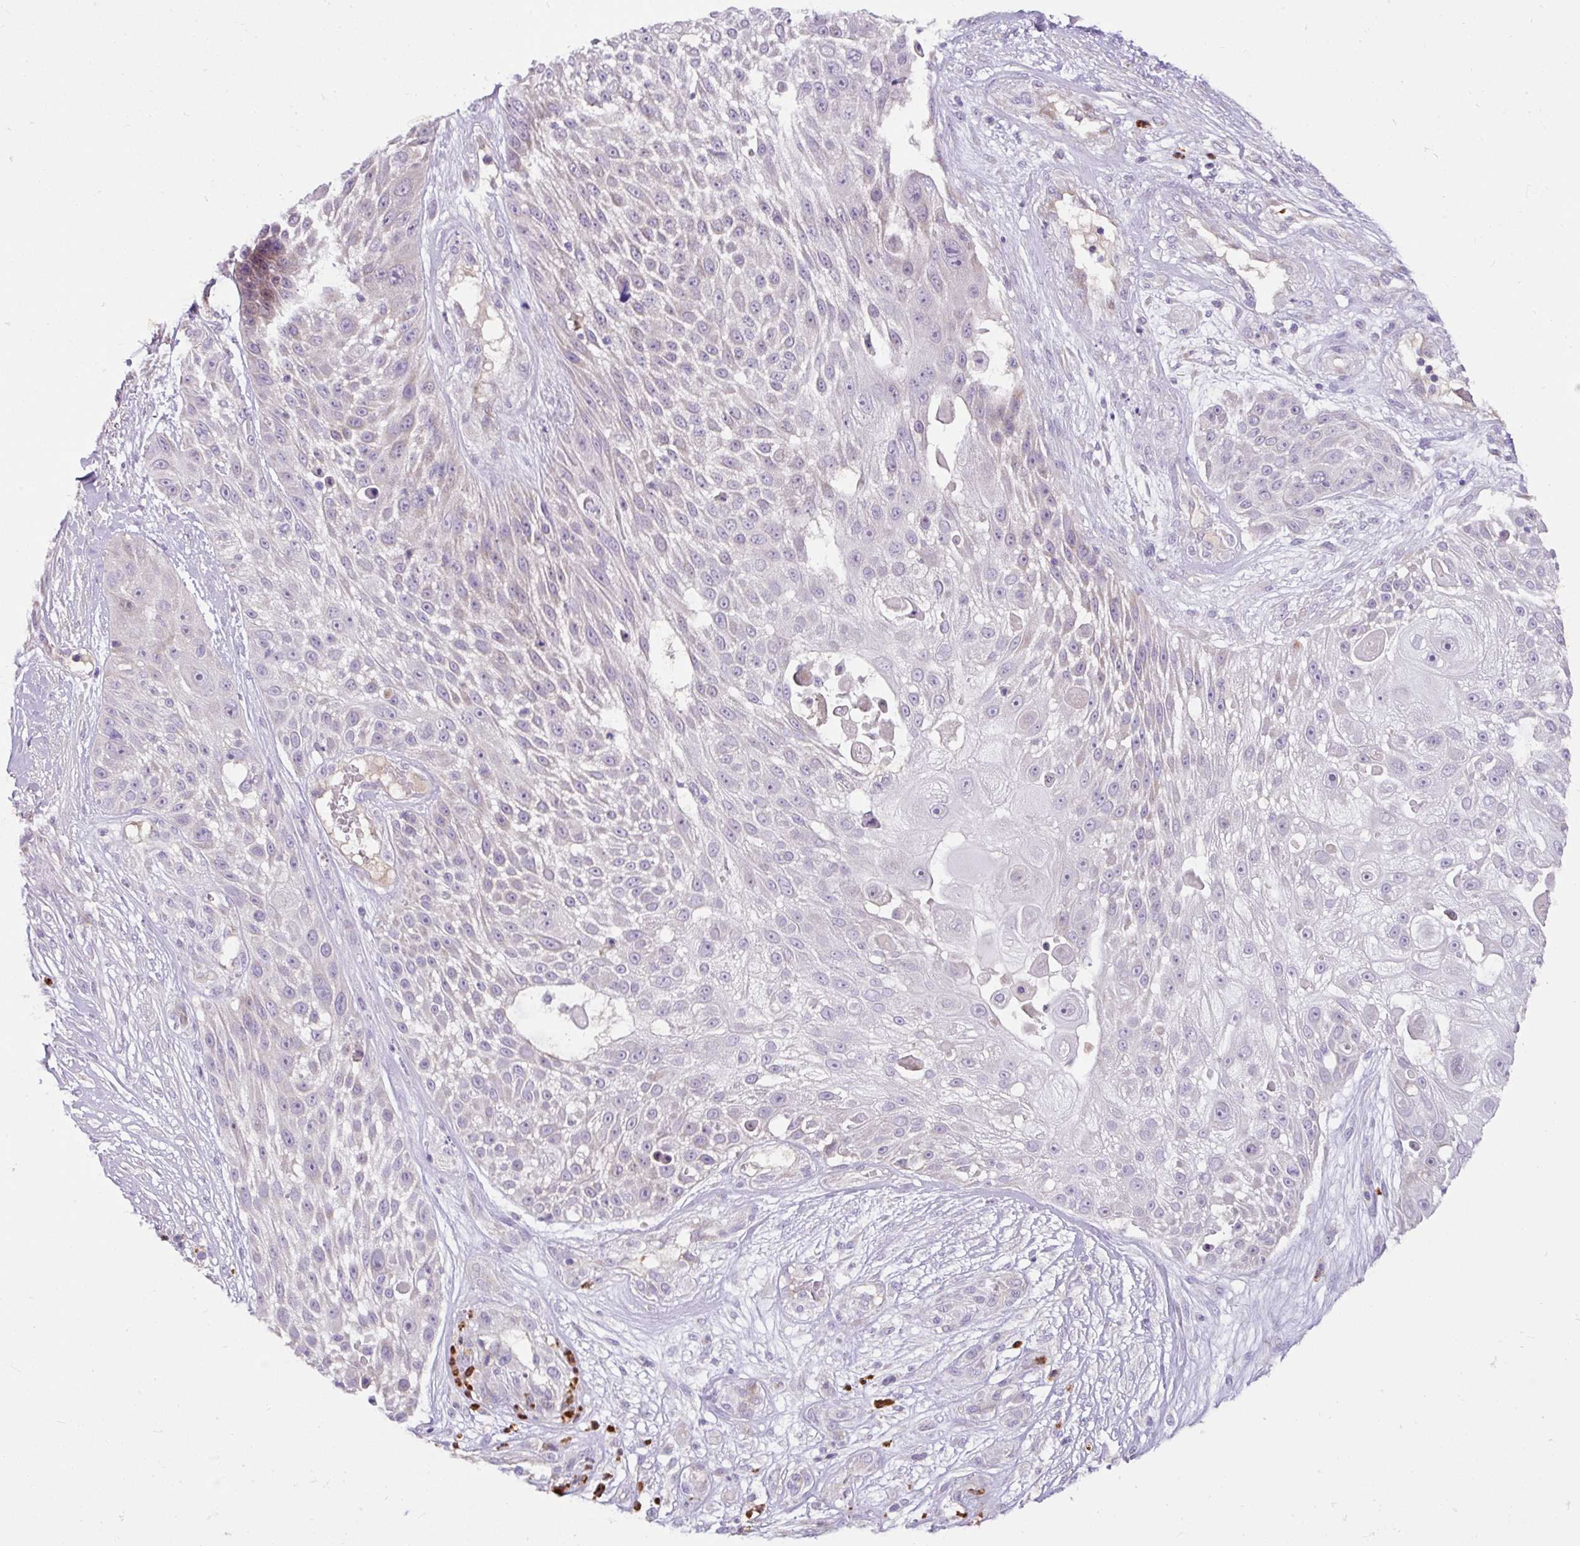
{"staining": {"intensity": "negative", "quantity": "none", "location": "none"}, "tissue": "skin cancer", "cell_type": "Tumor cells", "image_type": "cancer", "snomed": [{"axis": "morphology", "description": "Squamous cell carcinoma, NOS"}, {"axis": "topography", "description": "Skin"}], "caption": "The micrograph demonstrates no staining of tumor cells in squamous cell carcinoma (skin). (DAB immunohistochemistry visualized using brightfield microscopy, high magnification).", "gene": "CRISP3", "patient": {"sex": "female", "age": 86}}